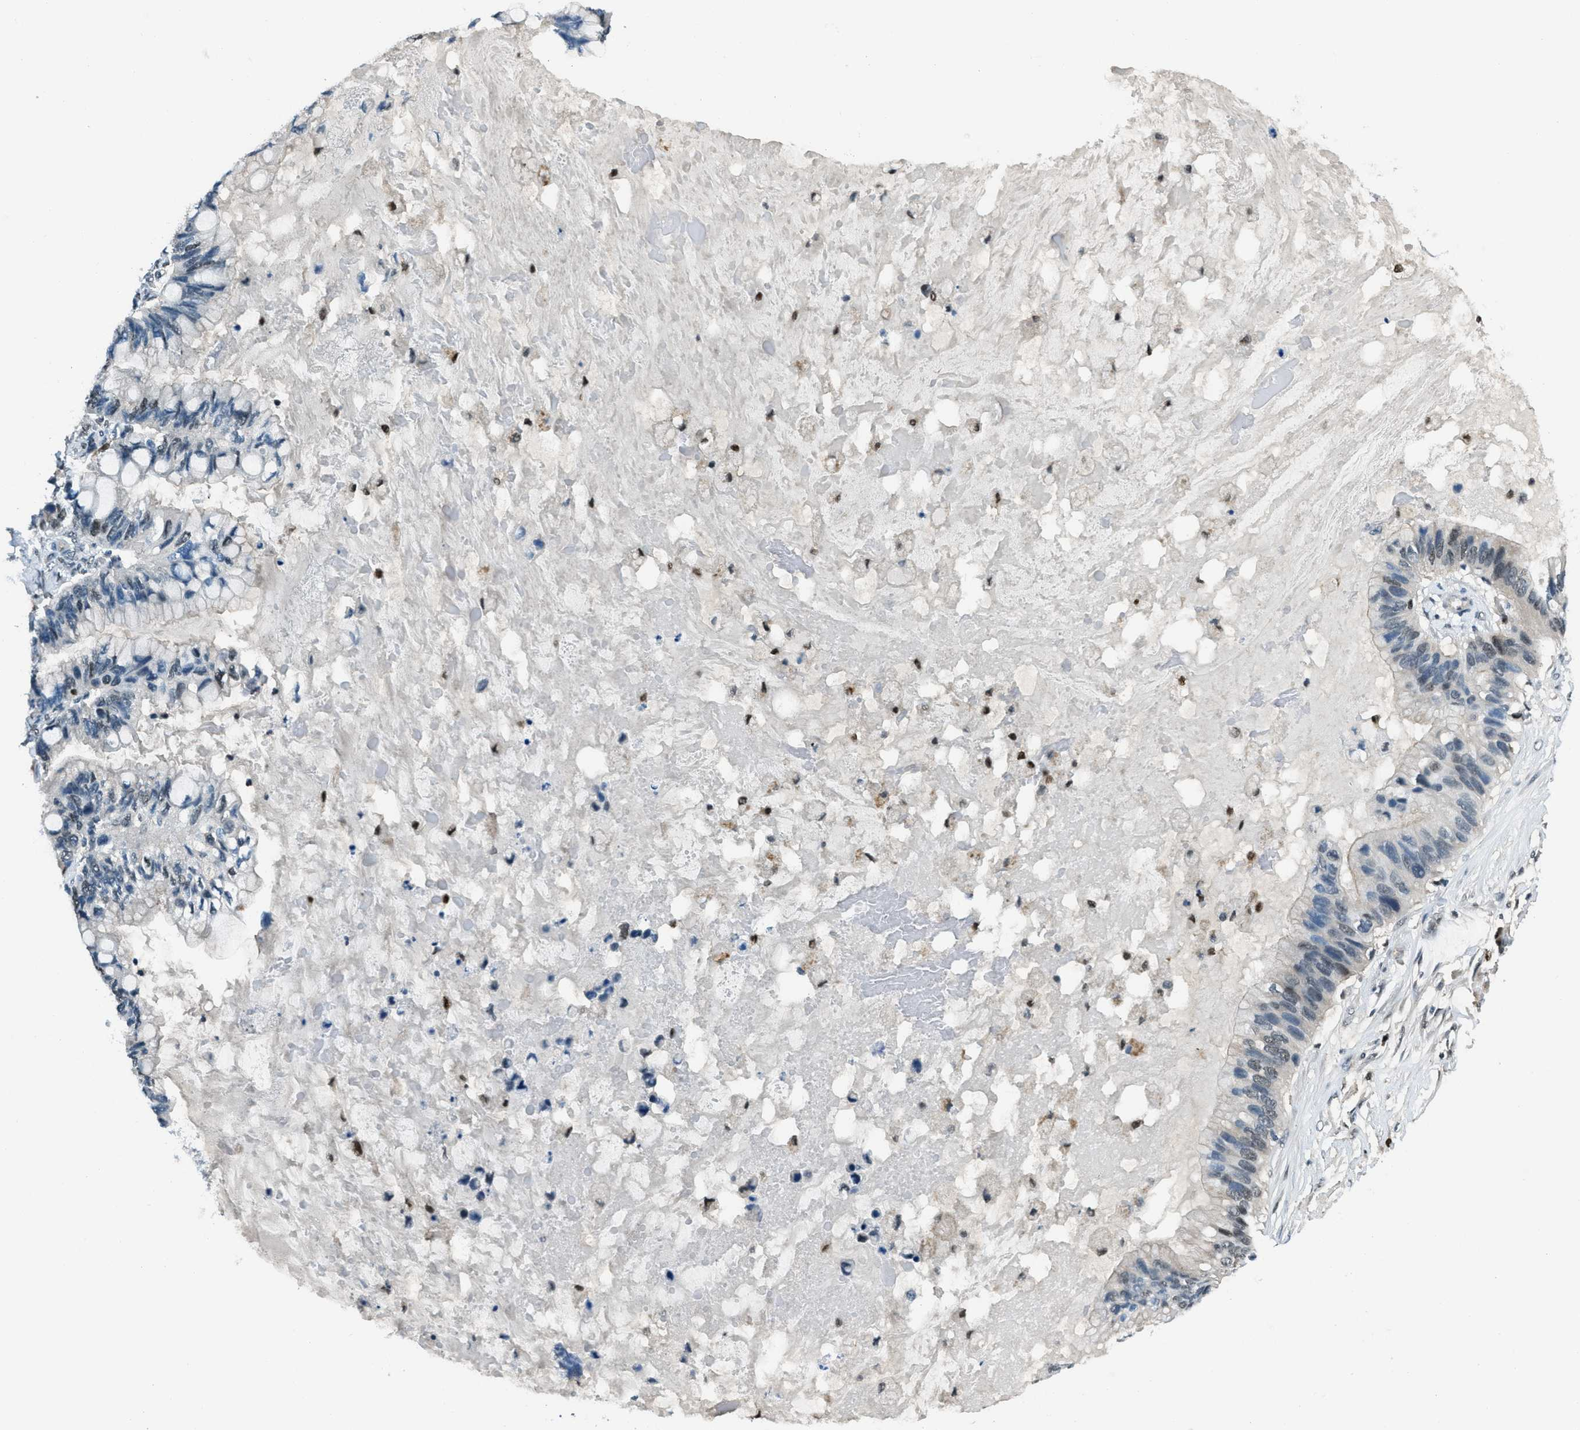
{"staining": {"intensity": "weak", "quantity": "<25%", "location": "nuclear"}, "tissue": "ovarian cancer", "cell_type": "Tumor cells", "image_type": "cancer", "snomed": [{"axis": "morphology", "description": "Cystadenocarcinoma, mucinous, NOS"}, {"axis": "topography", "description": "Ovary"}], "caption": "Ovarian cancer (mucinous cystadenocarcinoma) was stained to show a protein in brown. There is no significant expression in tumor cells. (DAB (3,3'-diaminobenzidine) immunohistochemistry (IHC) visualized using brightfield microscopy, high magnification).", "gene": "OGFR", "patient": {"sex": "female", "age": 80}}